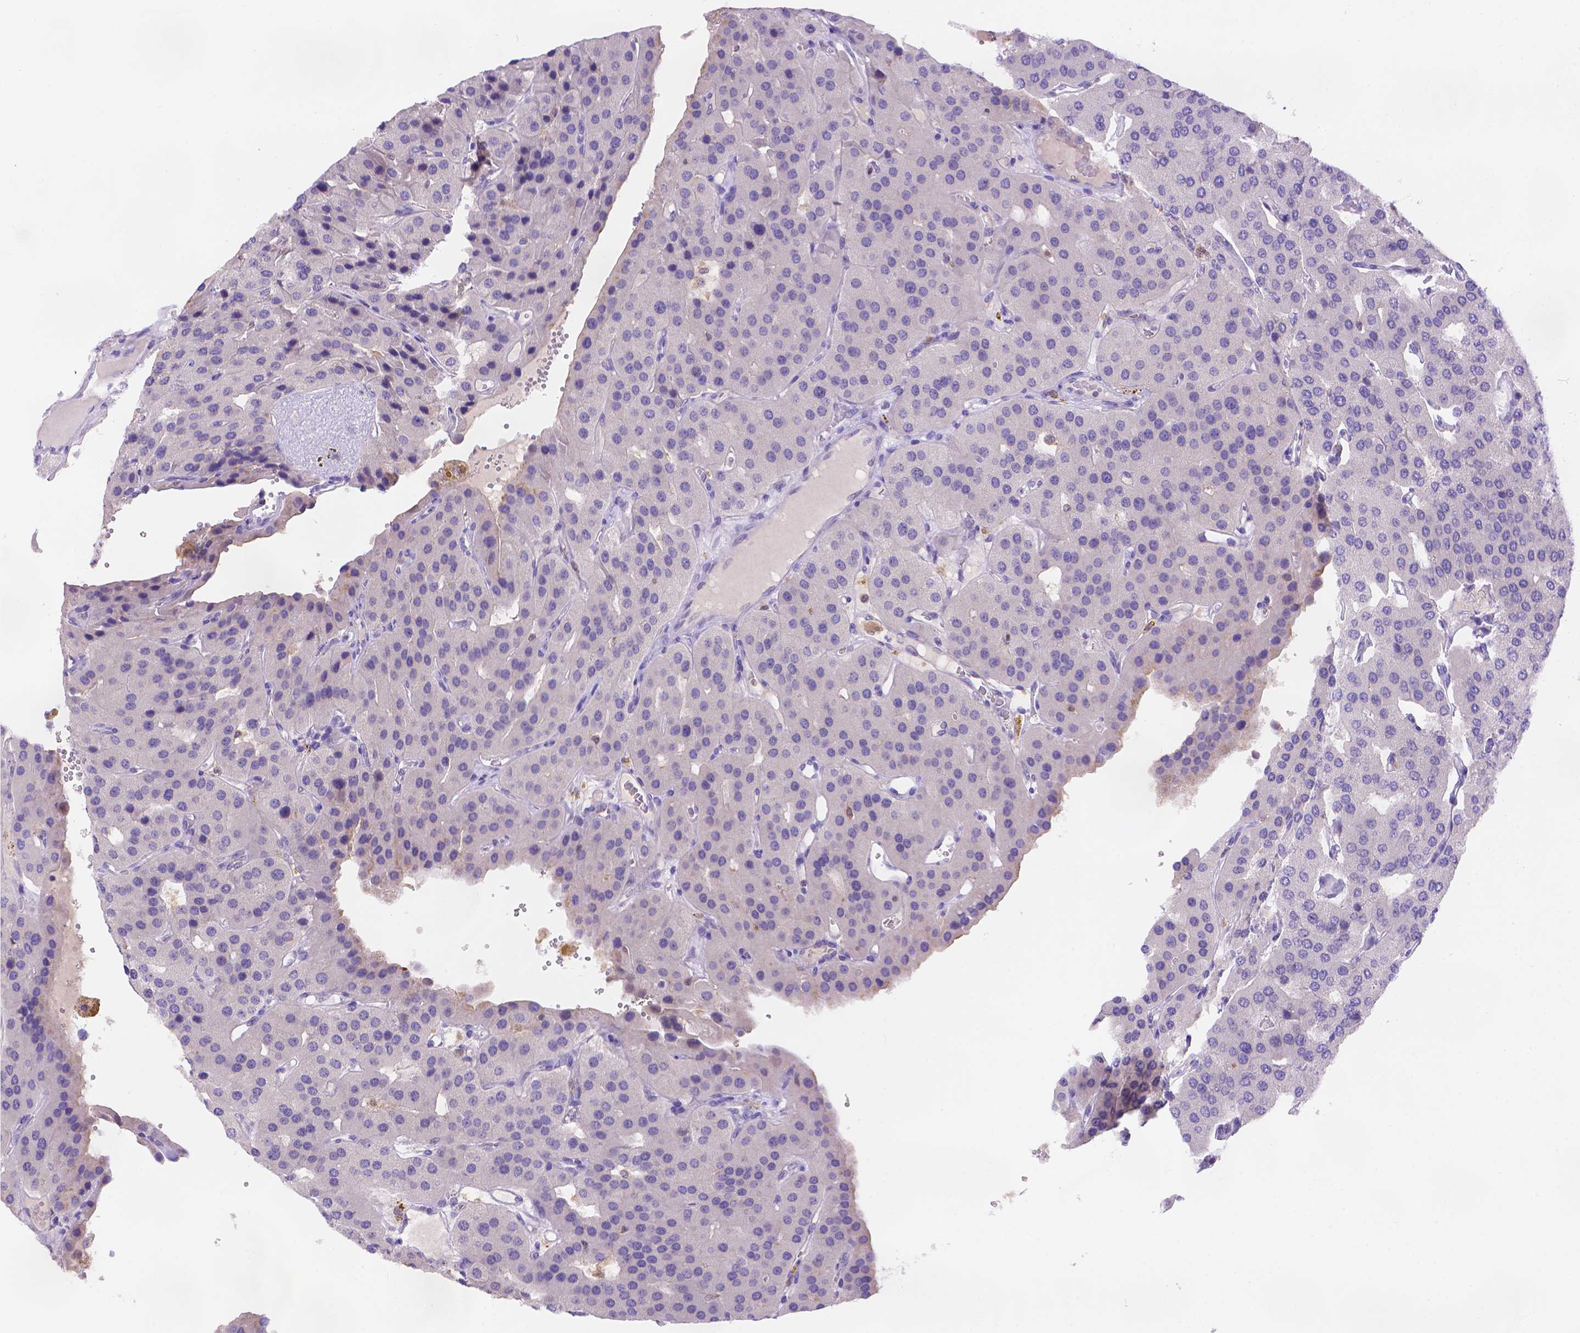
{"staining": {"intensity": "negative", "quantity": "none", "location": "none"}, "tissue": "parathyroid gland", "cell_type": "Glandular cells", "image_type": "normal", "snomed": [{"axis": "morphology", "description": "Normal tissue, NOS"}, {"axis": "morphology", "description": "Adenoma, NOS"}, {"axis": "topography", "description": "Parathyroid gland"}], "caption": "DAB immunohistochemical staining of unremarkable parathyroid gland exhibits no significant positivity in glandular cells.", "gene": "FGD2", "patient": {"sex": "female", "age": 86}}